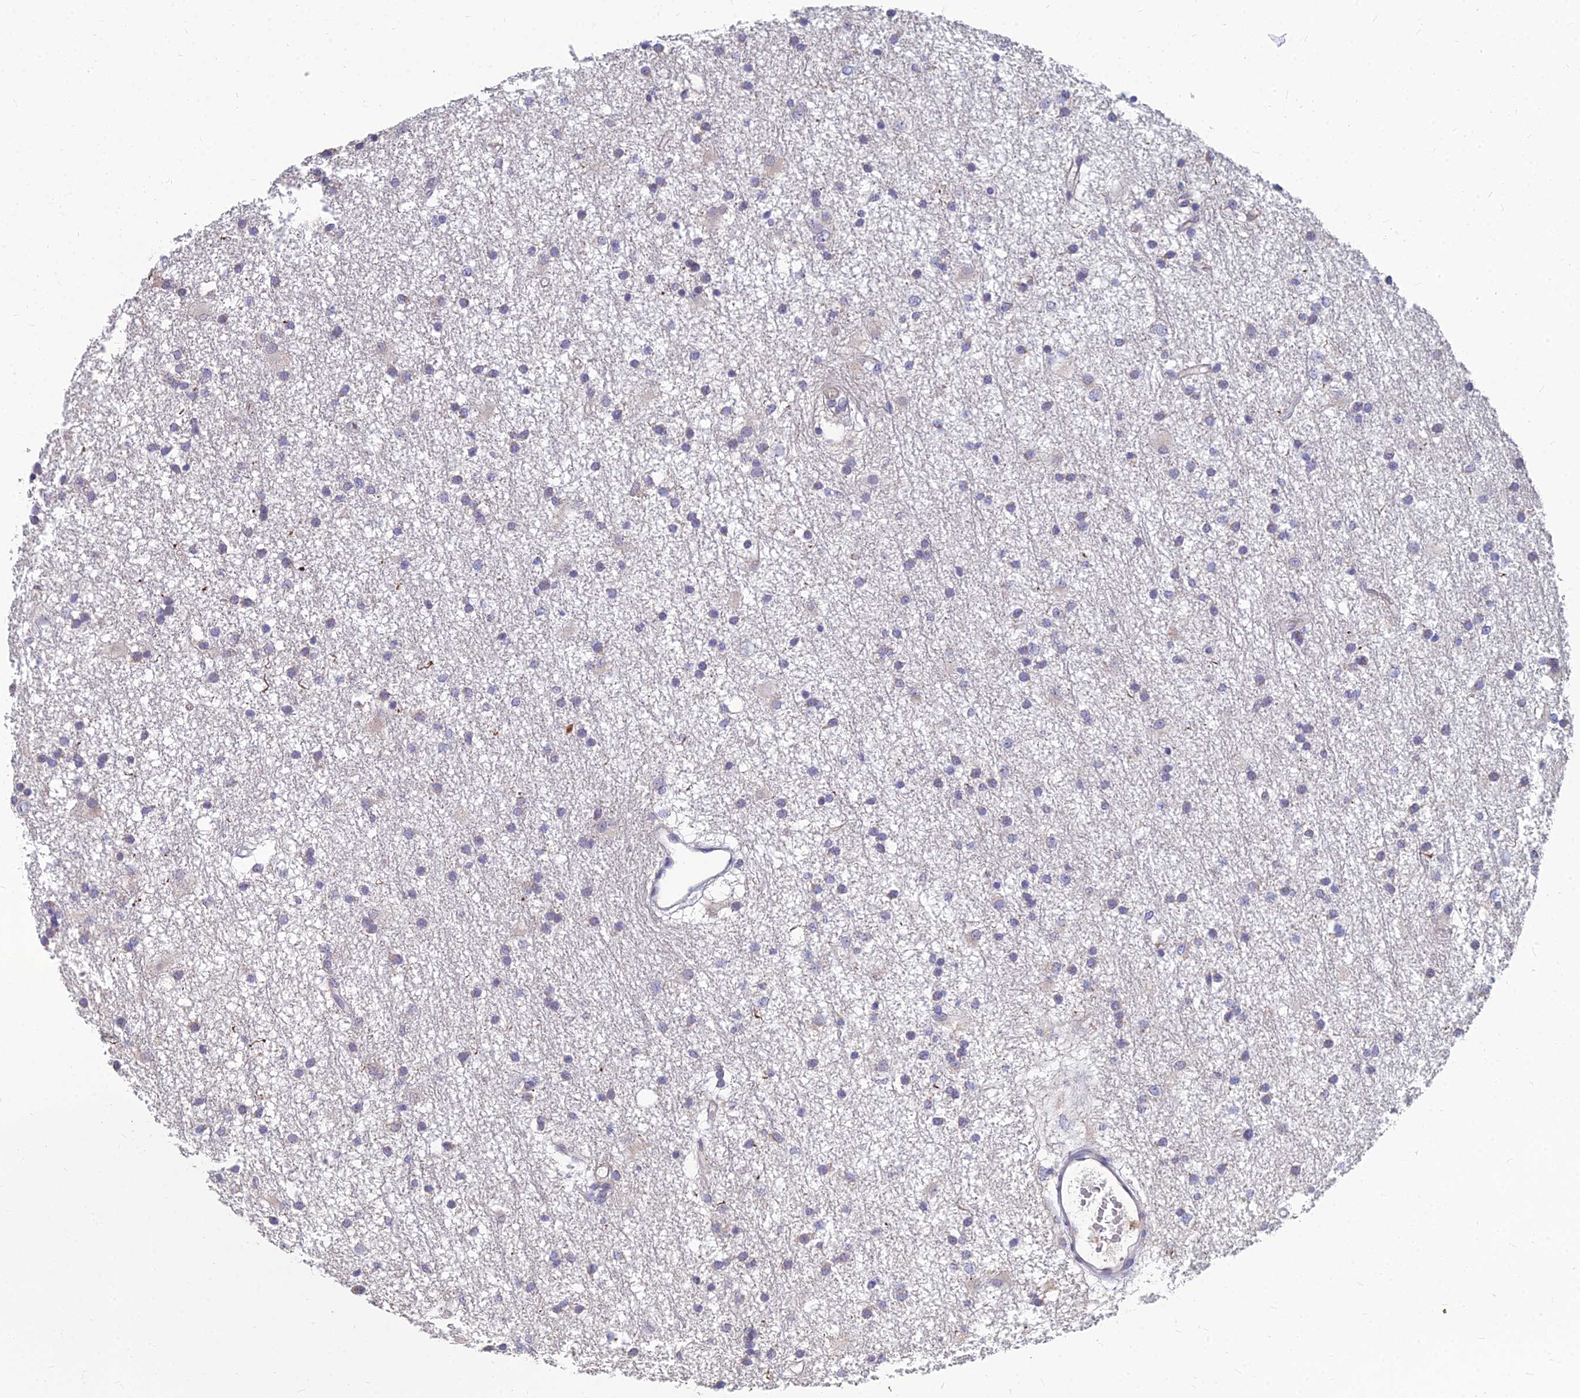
{"staining": {"intensity": "negative", "quantity": "none", "location": "none"}, "tissue": "glioma", "cell_type": "Tumor cells", "image_type": "cancer", "snomed": [{"axis": "morphology", "description": "Glioma, malignant, High grade"}, {"axis": "topography", "description": "Brain"}], "caption": "Immunohistochemistry (IHC) histopathology image of neoplastic tissue: human malignant glioma (high-grade) stained with DAB (3,3'-diaminobenzidine) shows no significant protein staining in tumor cells.", "gene": "GOLGA6D", "patient": {"sex": "male", "age": 77}}